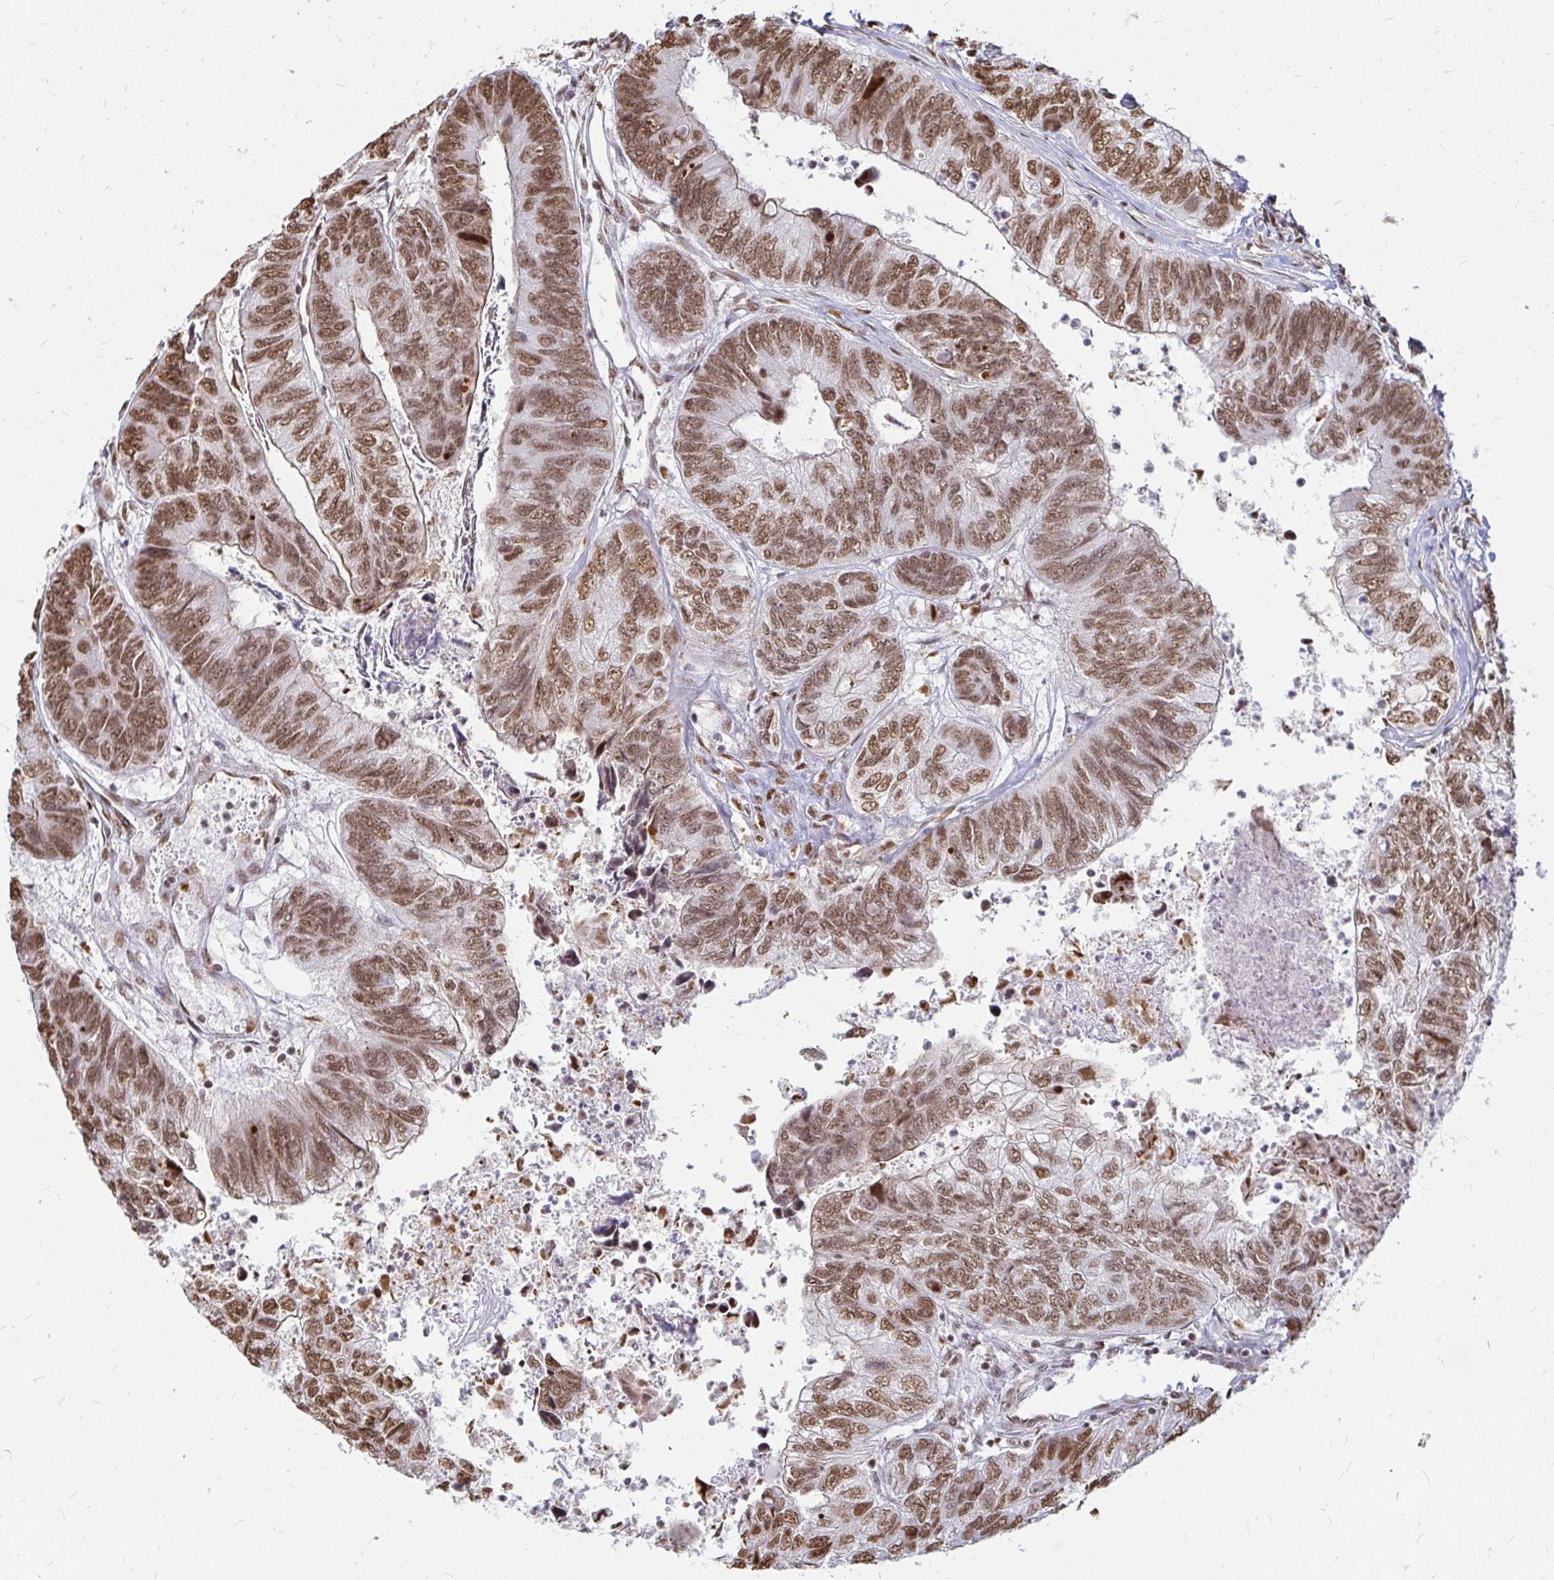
{"staining": {"intensity": "moderate", "quantity": ">75%", "location": "cytoplasmic/membranous,nuclear"}, "tissue": "colorectal cancer", "cell_type": "Tumor cells", "image_type": "cancer", "snomed": [{"axis": "morphology", "description": "Adenocarcinoma, NOS"}, {"axis": "topography", "description": "Colon"}], "caption": "A brown stain shows moderate cytoplasmic/membranous and nuclear positivity of a protein in colorectal adenocarcinoma tumor cells.", "gene": "HNRNPU", "patient": {"sex": "female", "age": 67}}